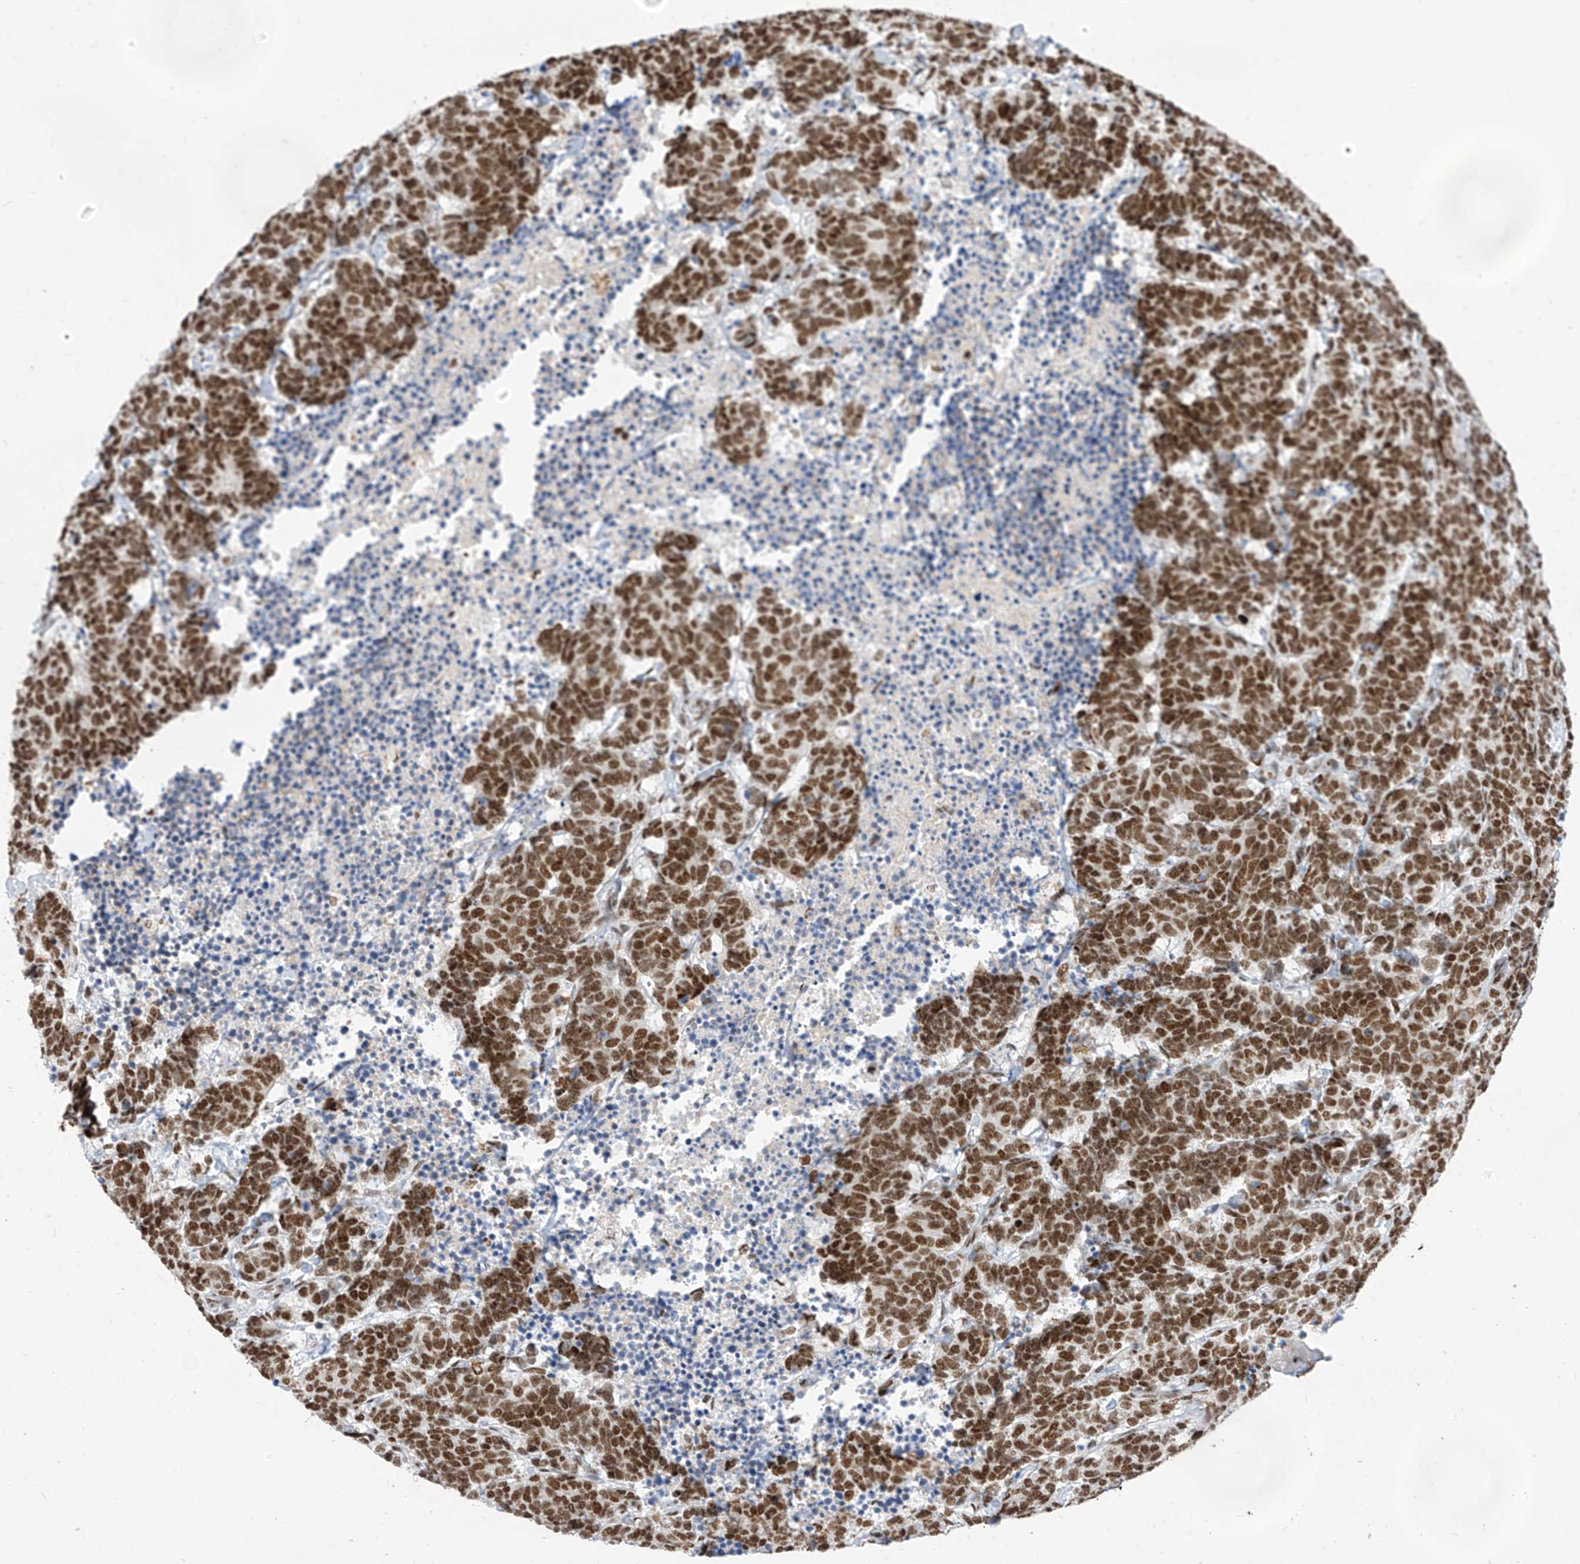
{"staining": {"intensity": "strong", "quantity": ">75%", "location": "nuclear"}, "tissue": "carcinoid", "cell_type": "Tumor cells", "image_type": "cancer", "snomed": [{"axis": "morphology", "description": "Carcinoma, NOS"}, {"axis": "morphology", "description": "Carcinoid, malignant, NOS"}, {"axis": "topography", "description": "Urinary bladder"}], "caption": "This is an image of IHC staining of carcinoma, which shows strong expression in the nuclear of tumor cells.", "gene": "KHSRP", "patient": {"sex": "male", "age": 57}}